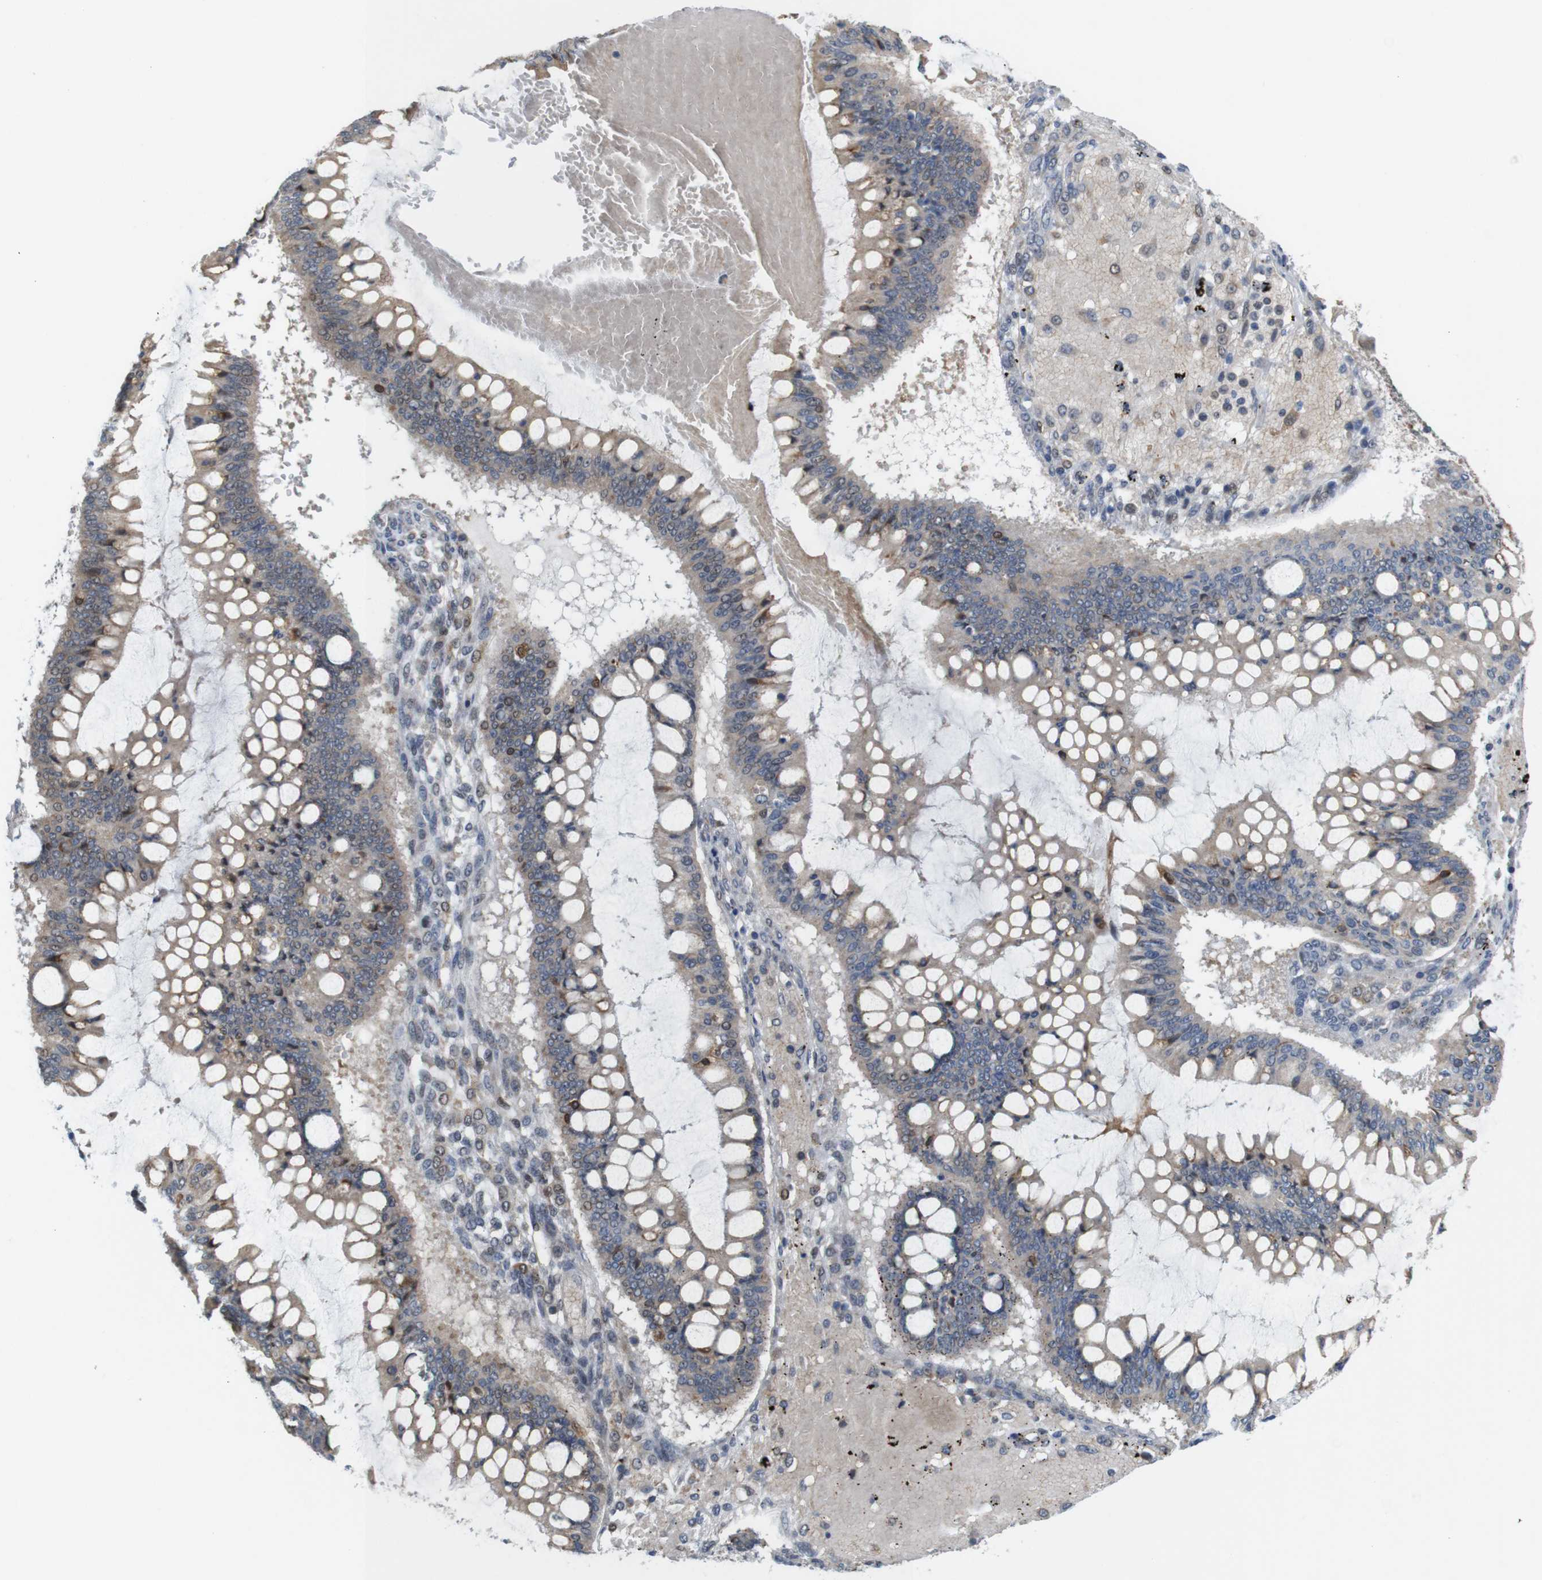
{"staining": {"intensity": "moderate", "quantity": ">75%", "location": "cytoplasmic/membranous,nuclear"}, "tissue": "ovarian cancer", "cell_type": "Tumor cells", "image_type": "cancer", "snomed": [{"axis": "morphology", "description": "Cystadenocarcinoma, mucinous, NOS"}, {"axis": "topography", "description": "Ovary"}], "caption": "DAB (3,3'-diaminobenzidine) immunohistochemical staining of ovarian cancer (mucinous cystadenocarcinoma) demonstrates moderate cytoplasmic/membranous and nuclear protein positivity in about >75% of tumor cells. (Stains: DAB in brown, nuclei in blue, Microscopy: brightfield microscopy at high magnification).", "gene": "PNMA8A", "patient": {"sex": "female", "age": 73}}